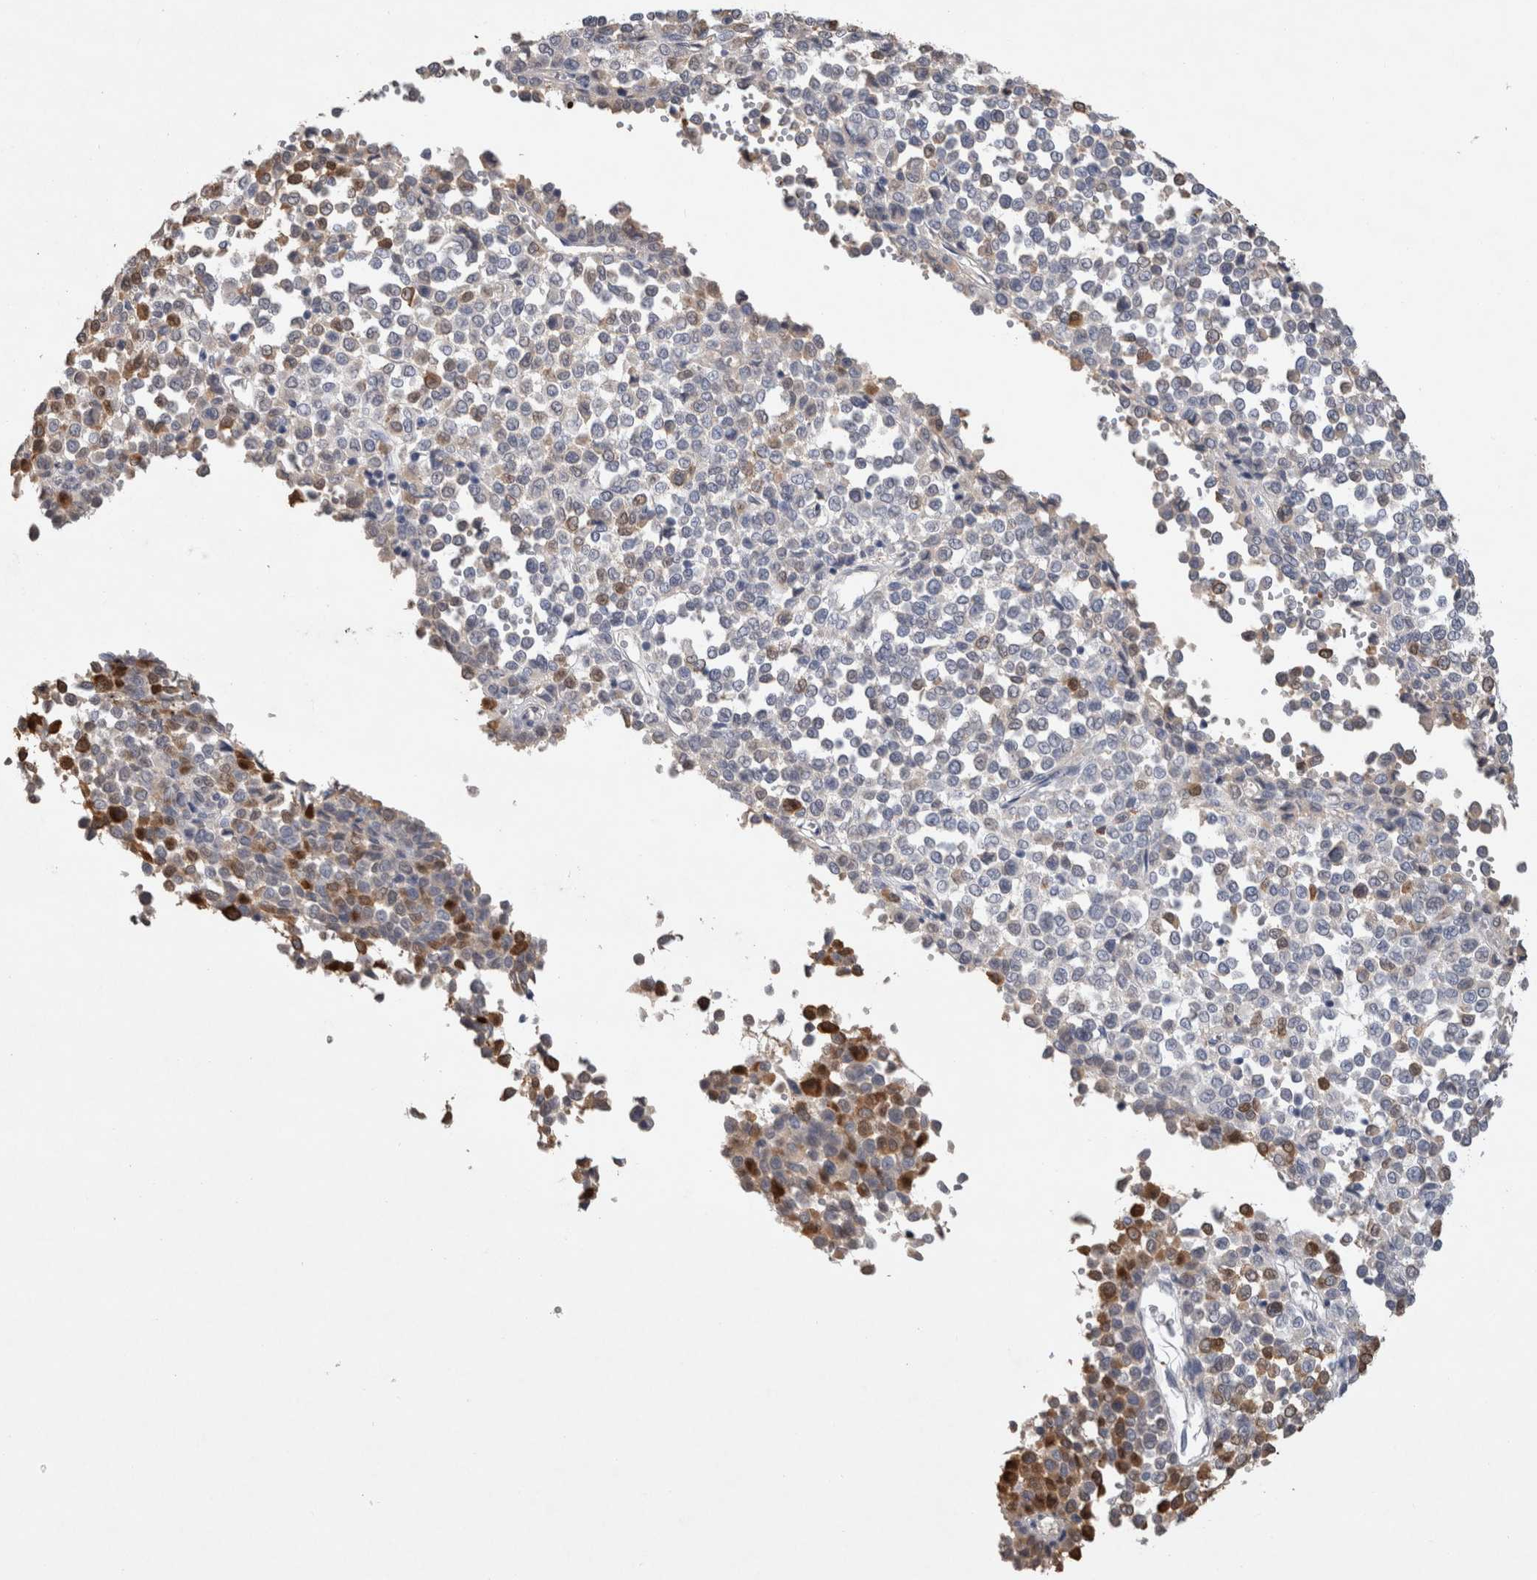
{"staining": {"intensity": "moderate", "quantity": "<25%", "location": "nuclear"}, "tissue": "melanoma", "cell_type": "Tumor cells", "image_type": "cancer", "snomed": [{"axis": "morphology", "description": "Malignant melanoma, Metastatic site"}, {"axis": "topography", "description": "Pancreas"}], "caption": "IHC of human melanoma exhibits low levels of moderate nuclear positivity in about <25% of tumor cells. The protein is shown in brown color, while the nuclei are stained blue.", "gene": "FABP7", "patient": {"sex": "female", "age": 30}}